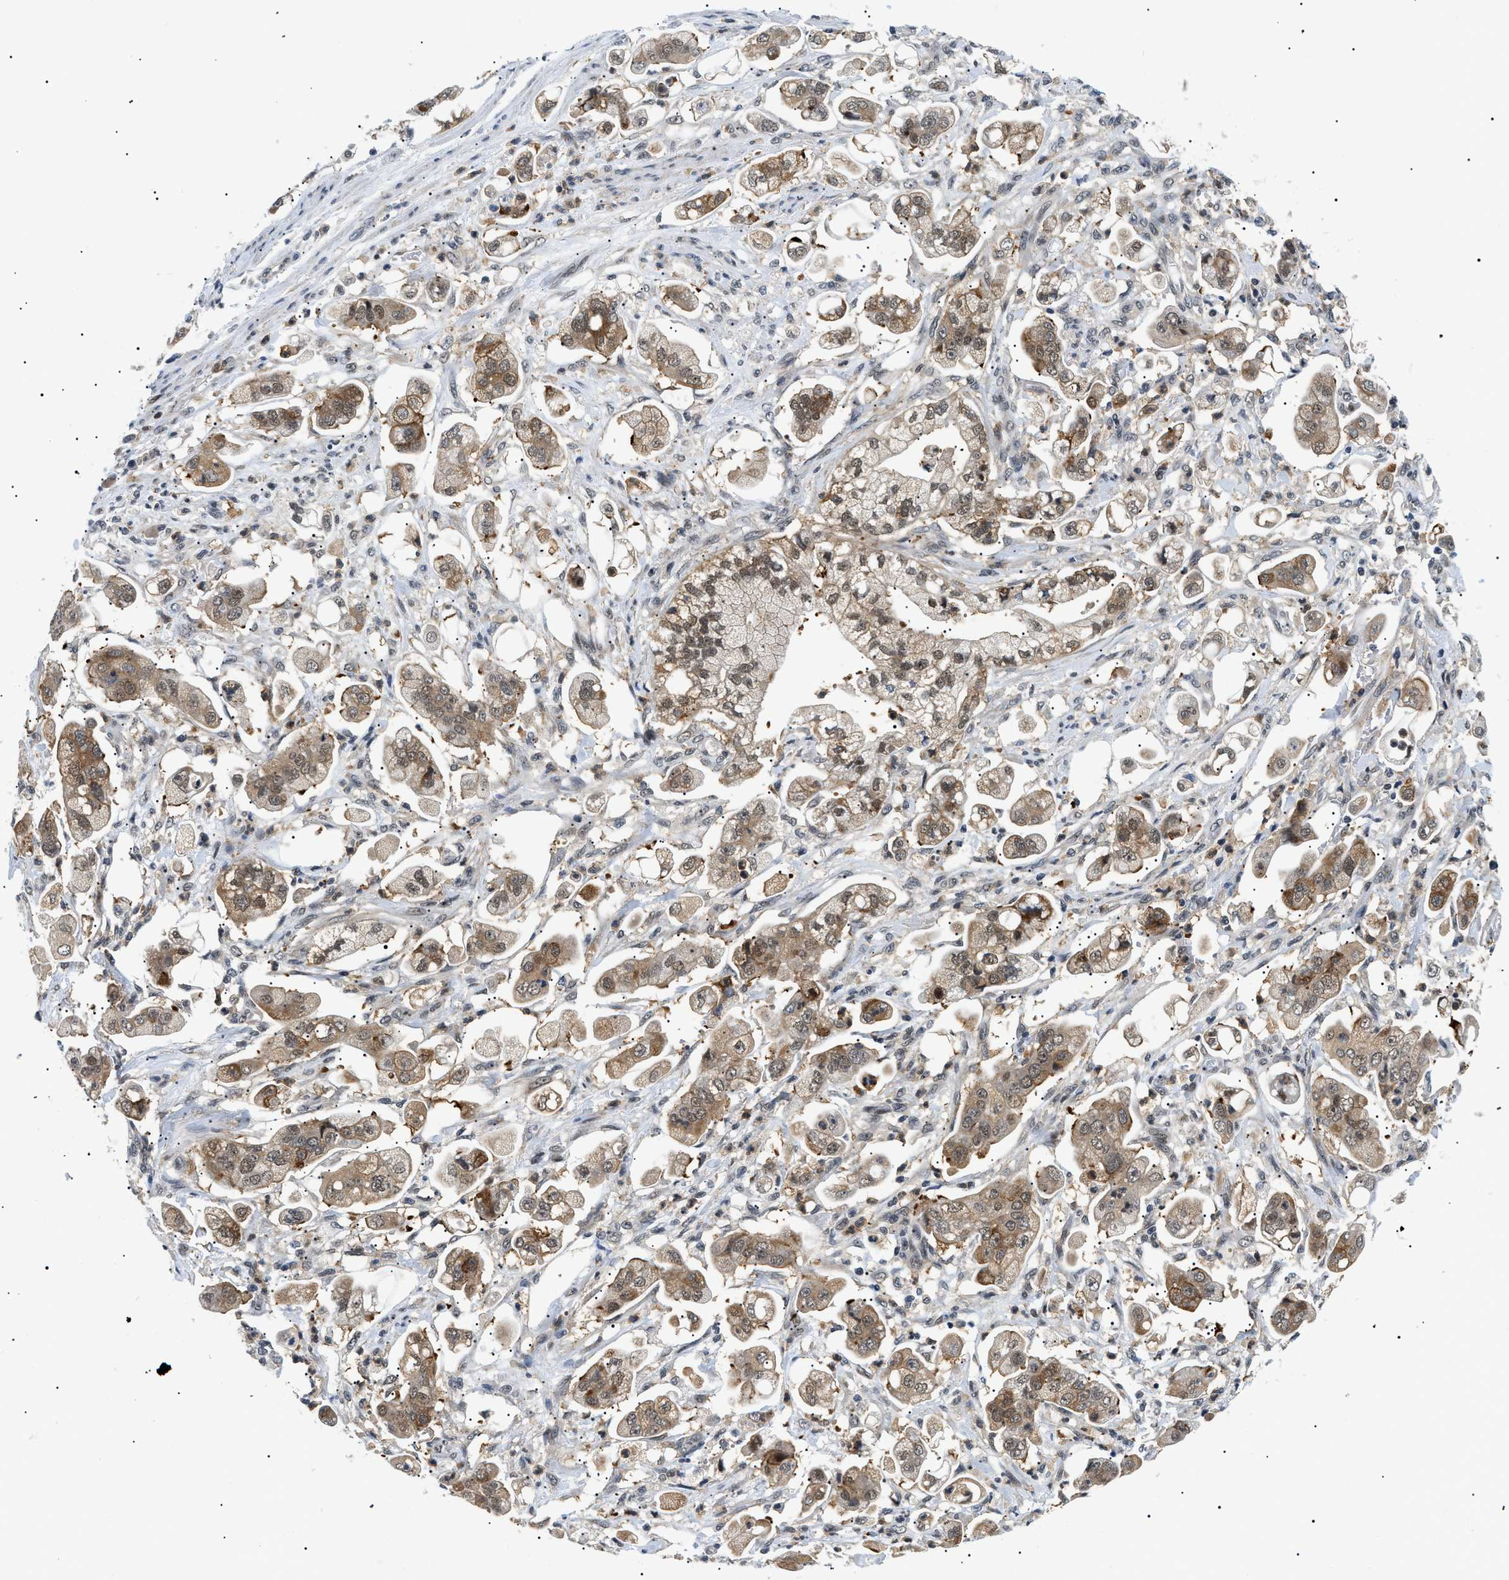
{"staining": {"intensity": "moderate", "quantity": ">75%", "location": "cytoplasmic/membranous,nuclear"}, "tissue": "stomach cancer", "cell_type": "Tumor cells", "image_type": "cancer", "snomed": [{"axis": "morphology", "description": "Adenocarcinoma, NOS"}, {"axis": "topography", "description": "Stomach"}], "caption": "Human stomach cancer stained with a protein marker displays moderate staining in tumor cells.", "gene": "RBM15", "patient": {"sex": "male", "age": 62}}